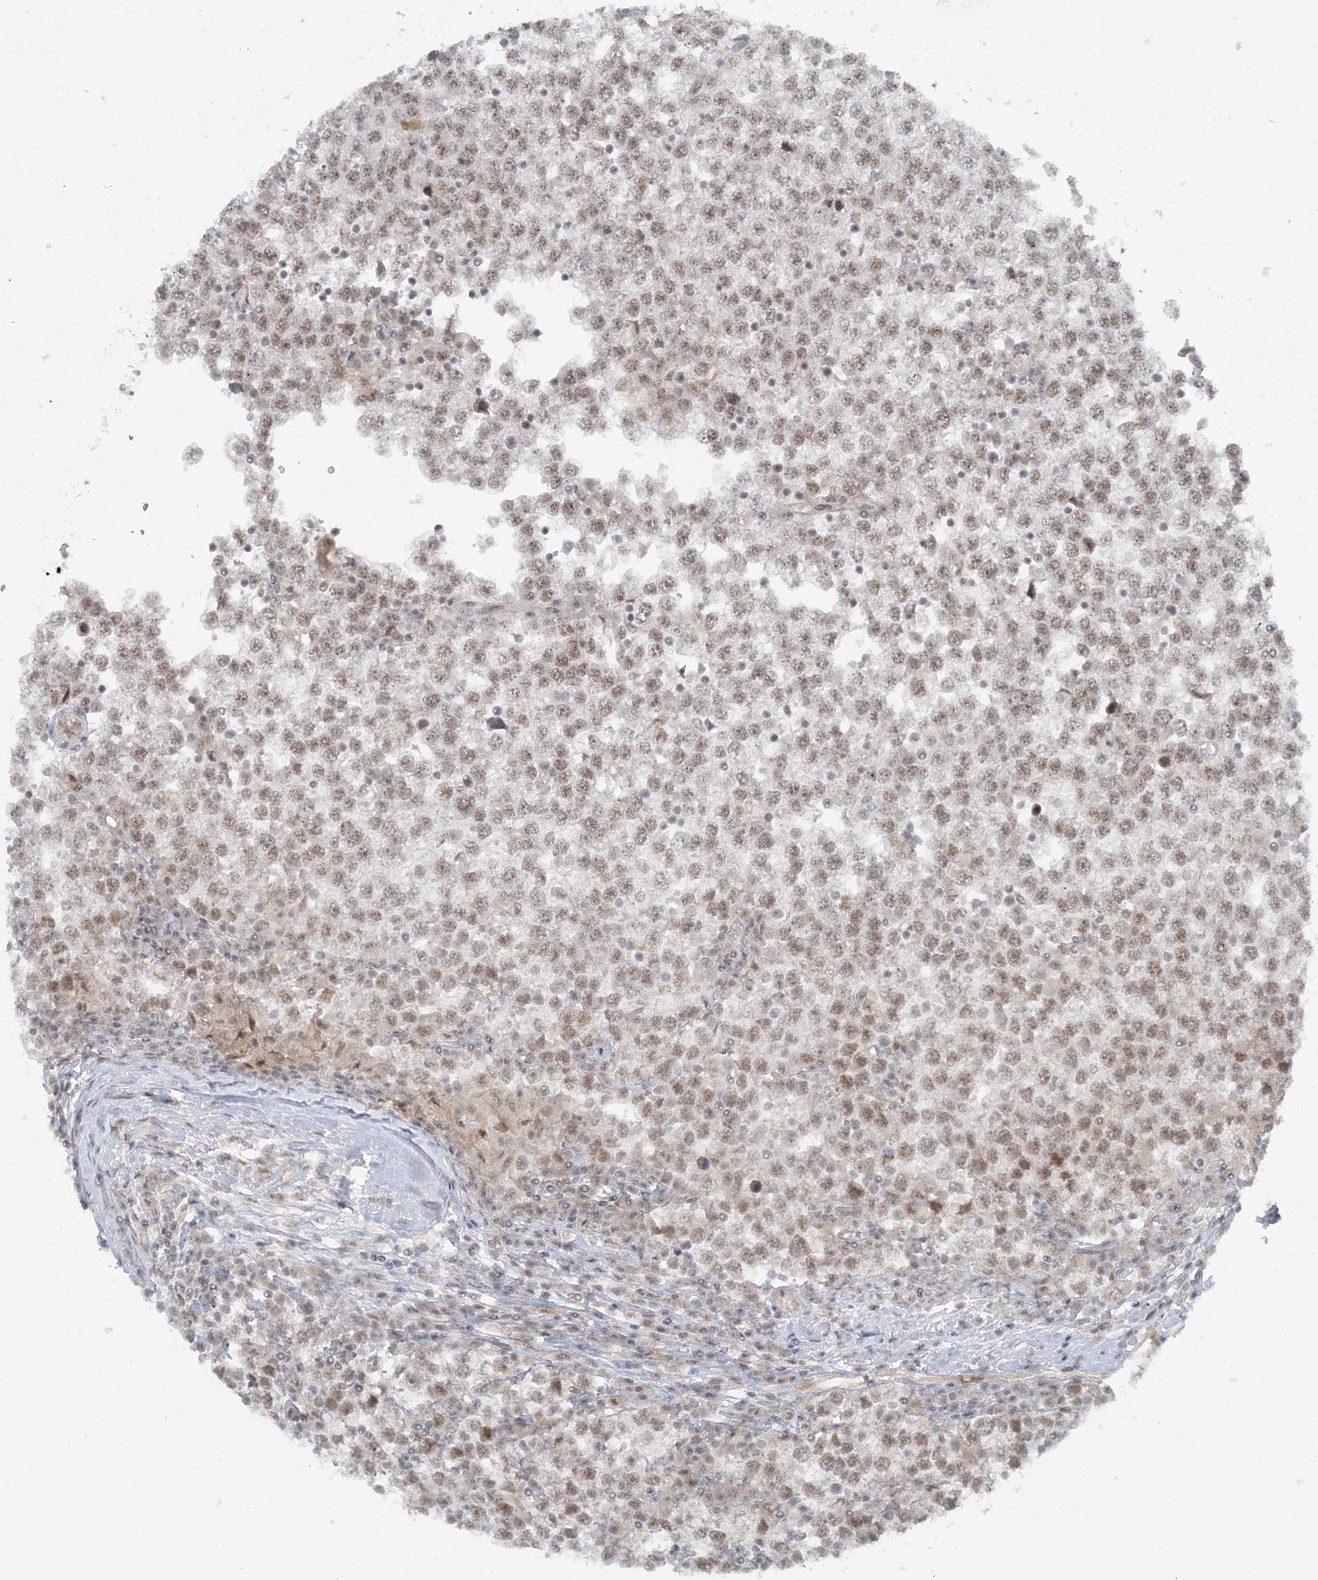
{"staining": {"intensity": "moderate", "quantity": ">75%", "location": "nuclear"}, "tissue": "testis cancer", "cell_type": "Tumor cells", "image_type": "cancer", "snomed": [{"axis": "morphology", "description": "Seminoma, NOS"}, {"axis": "topography", "description": "Testis"}], "caption": "The image reveals staining of testis cancer, revealing moderate nuclear protein expression (brown color) within tumor cells.", "gene": "ATP11A", "patient": {"sex": "male", "age": 65}}